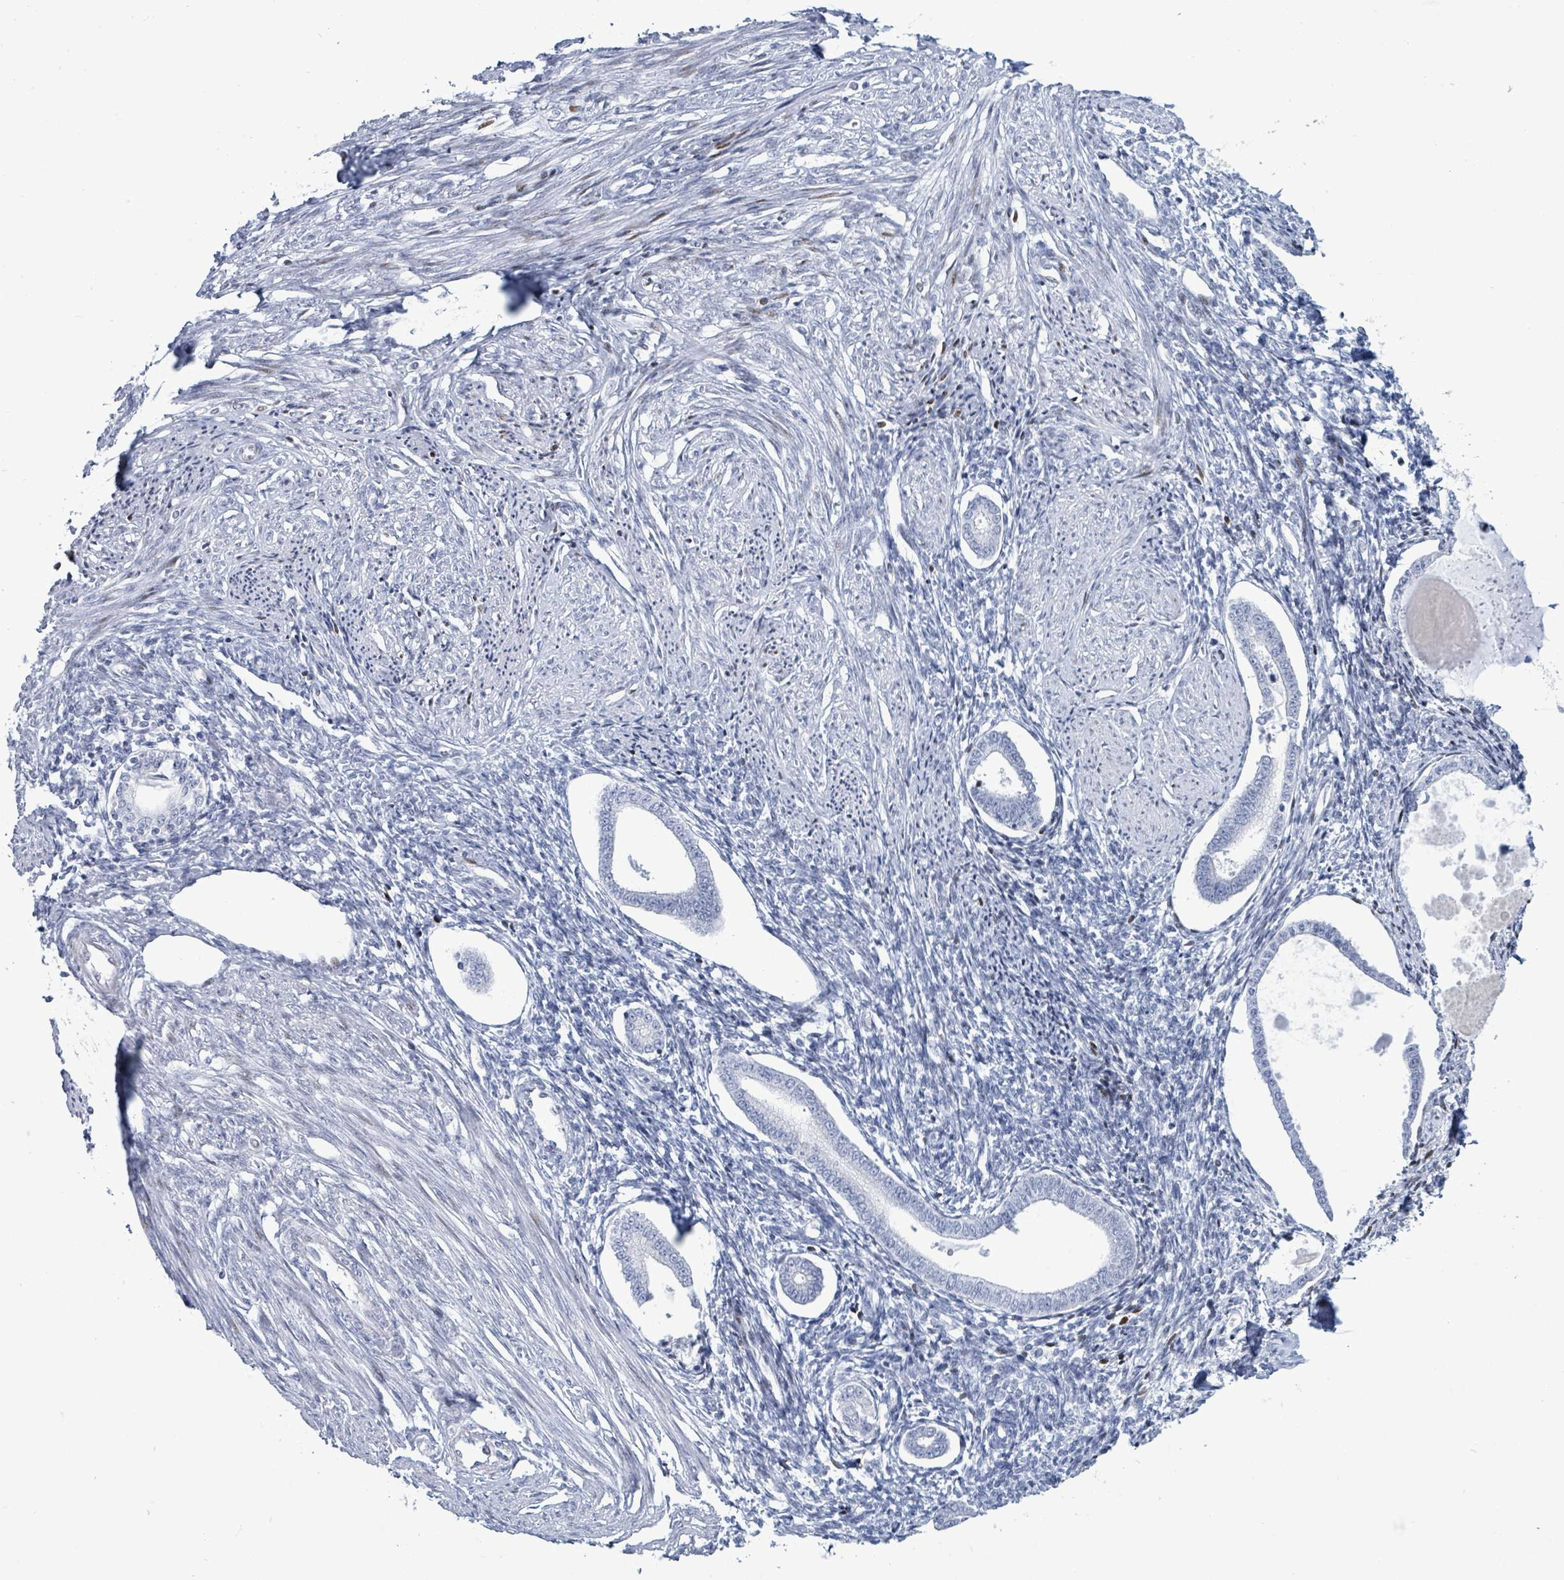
{"staining": {"intensity": "negative", "quantity": "none", "location": "none"}, "tissue": "endometrium", "cell_type": "Cells in endometrial stroma", "image_type": "normal", "snomed": [{"axis": "morphology", "description": "Normal tissue, NOS"}, {"axis": "topography", "description": "Endometrium"}], "caption": "A micrograph of human endometrium is negative for staining in cells in endometrial stroma. (Immunohistochemistry (ihc), brightfield microscopy, high magnification).", "gene": "MALL", "patient": {"sex": "female", "age": 56}}